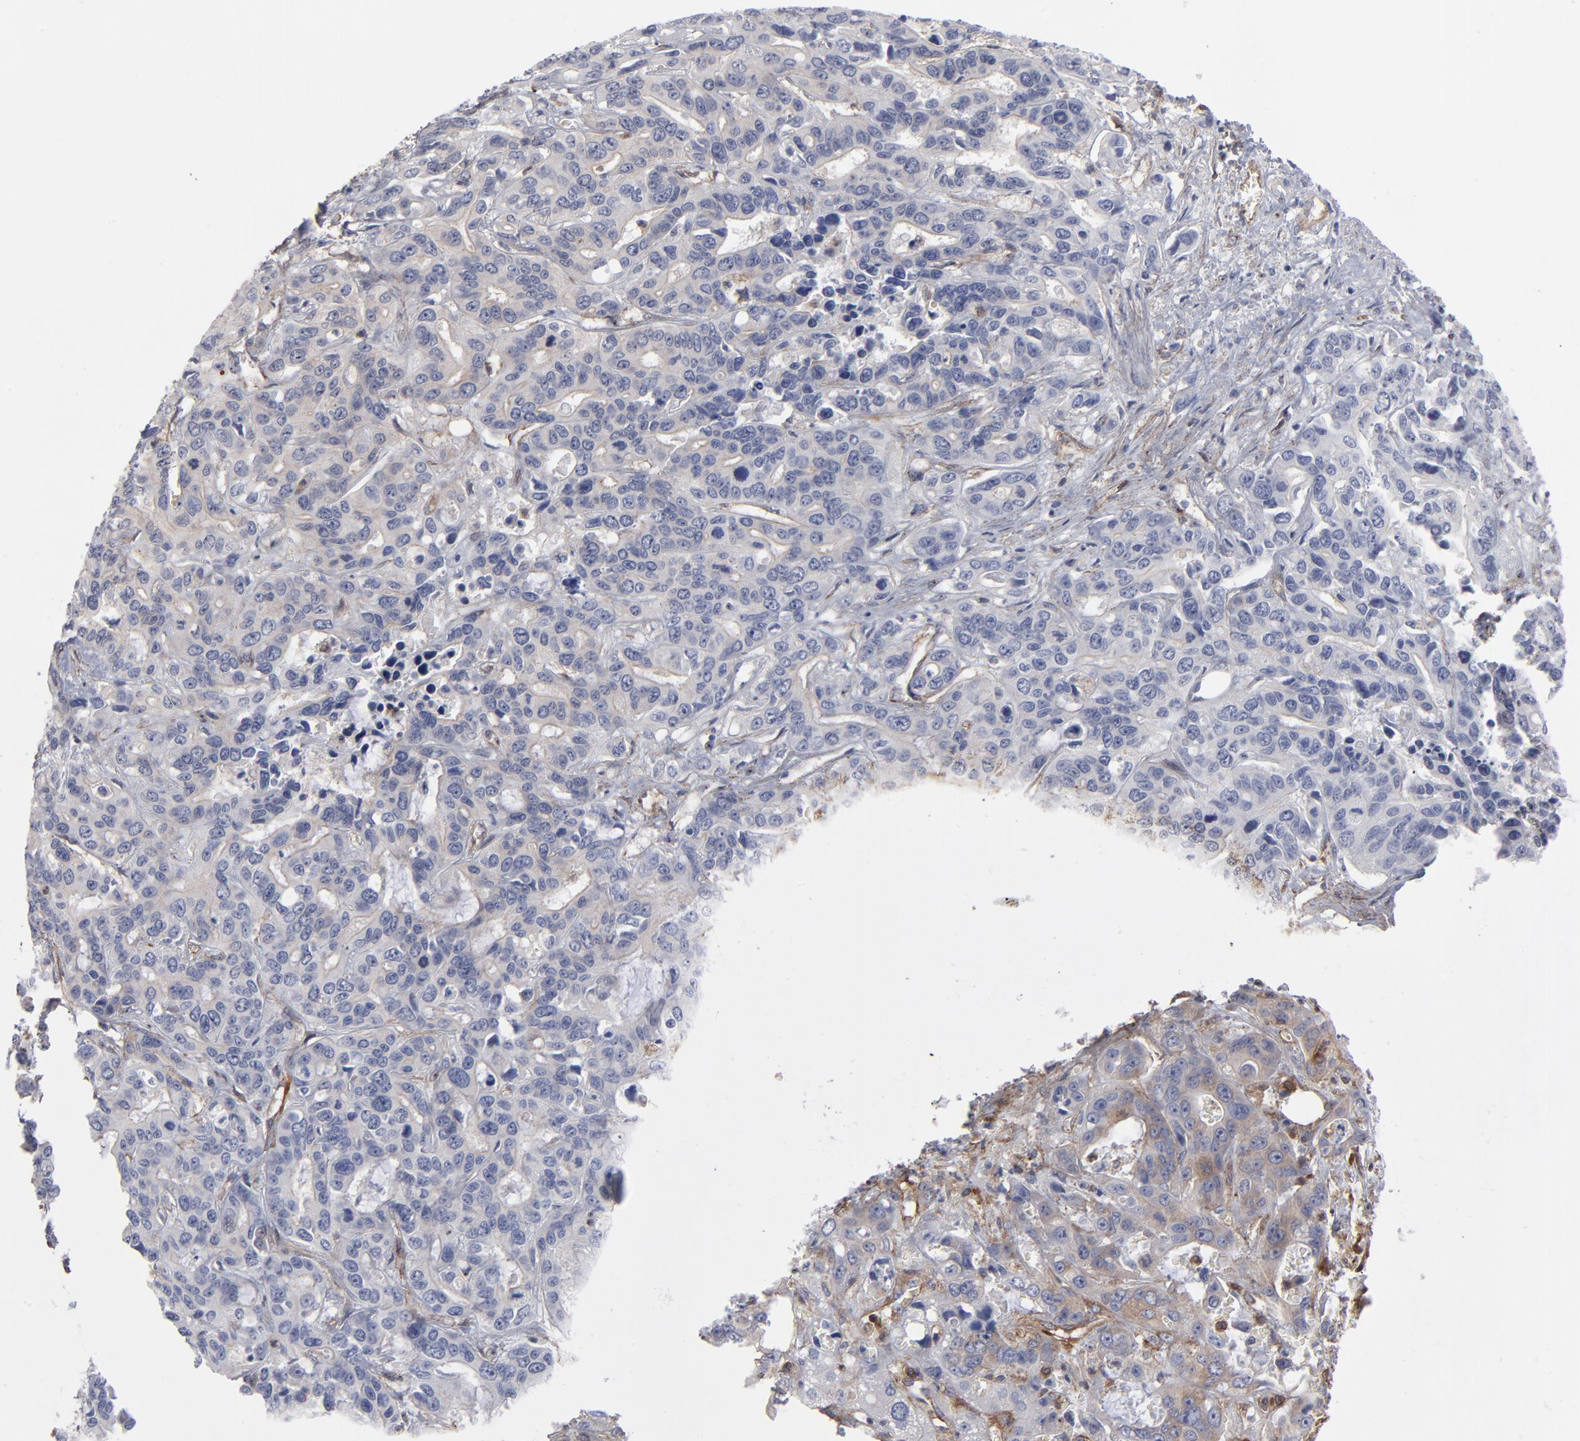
{"staining": {"intensity": "weak", "quantity": "<25%", "location": "cytoplasmic/membranous"}, "tissue": "liver cancer", "cell_type": "Tumor cells", "image_type": "cancer", "snomed": [{"axis": "morphology", "description": "Cholangiocarcinoma"}, {"axis": "topography", "description": "Liver"}], "caption": "The photomicrograph exhibits no significant expression in tumor cells of liver cancer.", "gene": "PXN", "patient": {"sex": "female", "age": 65}}